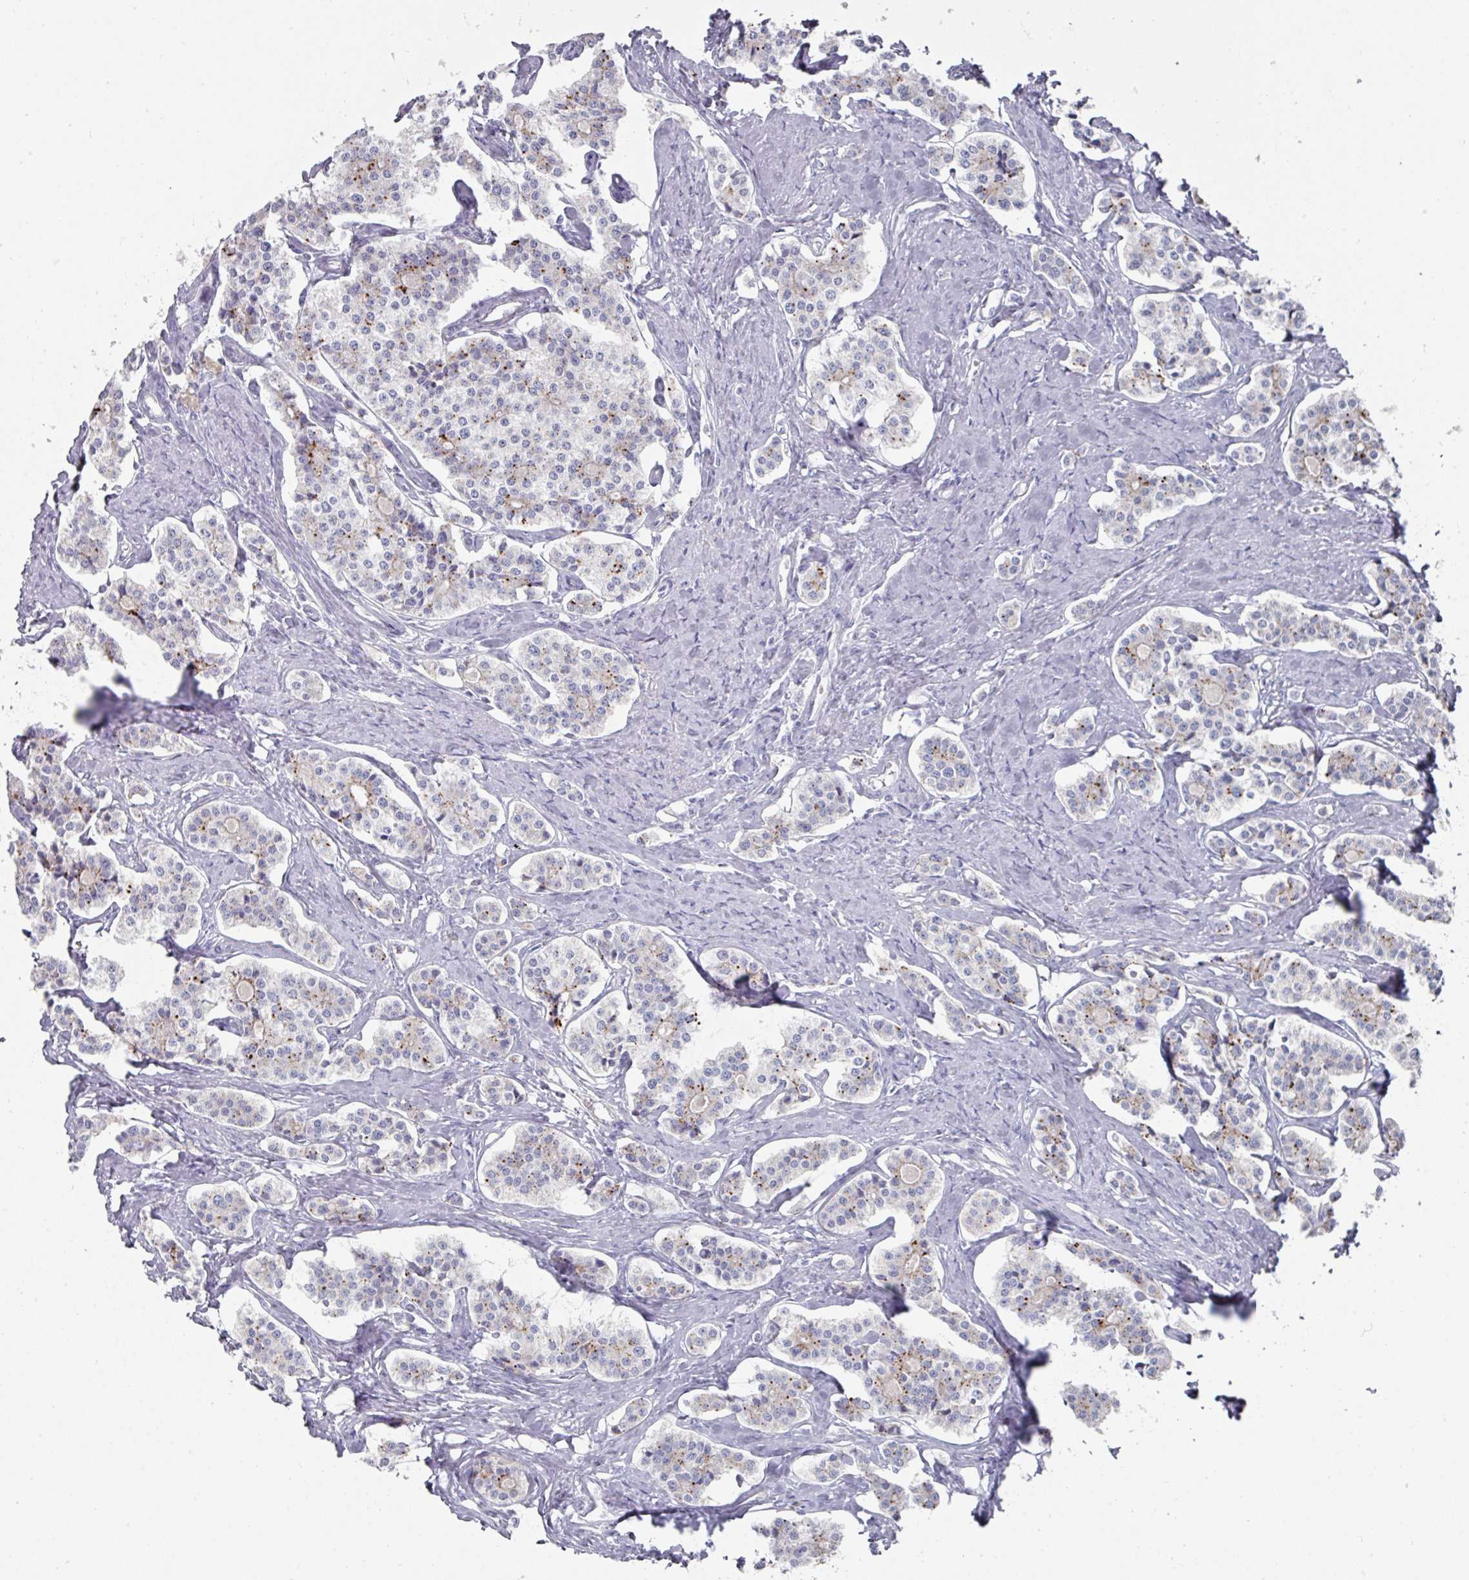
{"staining": {"intensity": "strong", "quantity": "25%-75%", "location": "cytoplasmic/membranous"}, "tissue": "carcinoid", "cell_type": "Tumor cells", "image_type": "cancer", "snomed": [{"axis": "morphology", "description": "Carcinoid, malignant, NOS"}, {"axis": "topography", "description": "Small intestine"}], "caption": "Carcinoid tissue exhibits strong cytoplasmic/membranous positivity in approximately 25%-75% of tumor cells, visualized by immunohistochemistry.", "gene": "NT5C1A", "patient": {"sex": "male", "age": 63}}